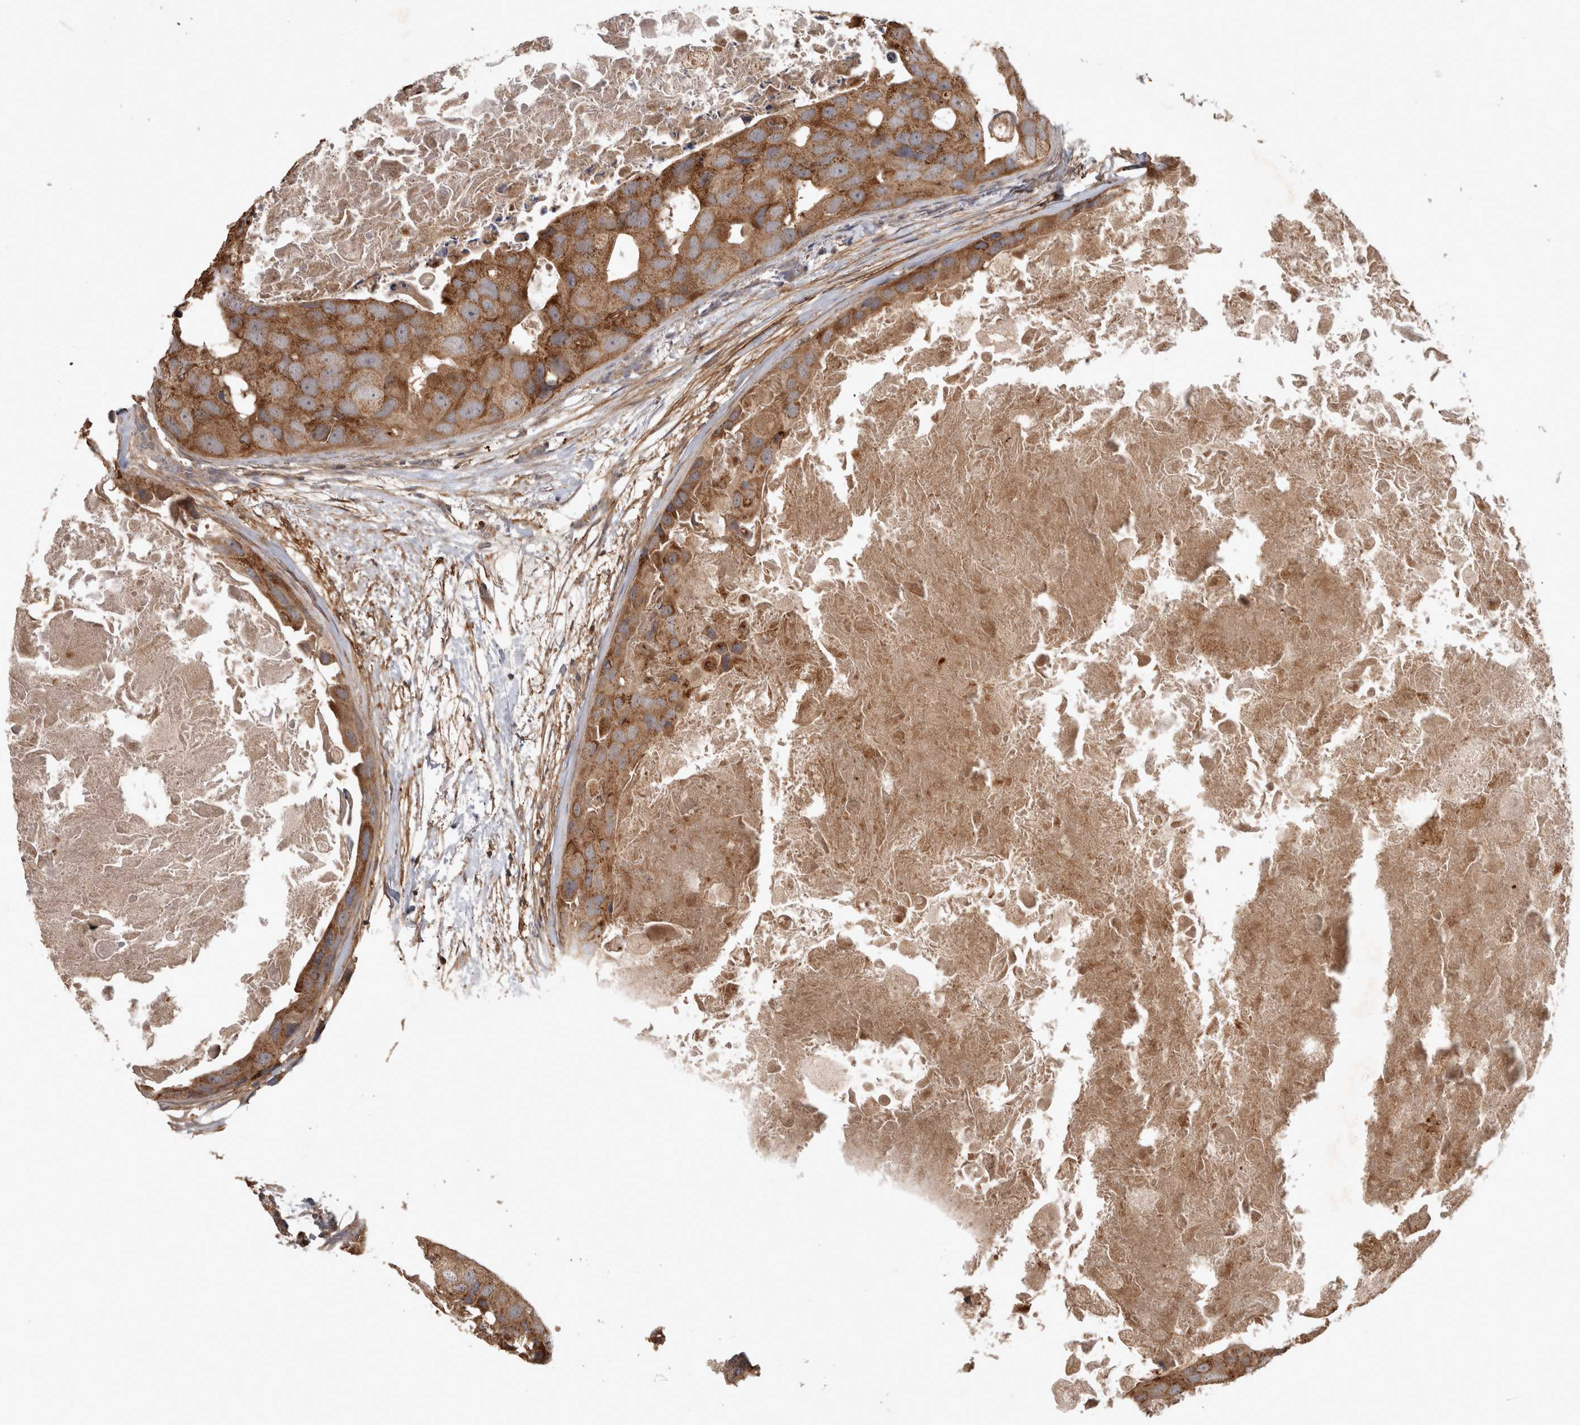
{"staining": {"intensity": "moderate", "quantity": ">75%", "location": "cytoplasmic/membranous"}, "tissue": "breast cancer", "cell_type": "Tumor cells", "image_type": "cancer", "snomed": [{"axis": "morphology", "description": "Duct carcinoma"}, {"axis": "topography", "description": "Breast"}], "caption": "Immunohistochemical staining of human breast cancer (infiltrating ductal carcinoma) reveals medium levels of moderate cytoplasmic/membranous staining in approximately >75% of tumor cells. Immunohistochemistry (ihc) stains the protein of interest in brown and the nuclei are stained blue.", "gene": "TRMT61B", "patient": {"sex": "female", "age": 62}}